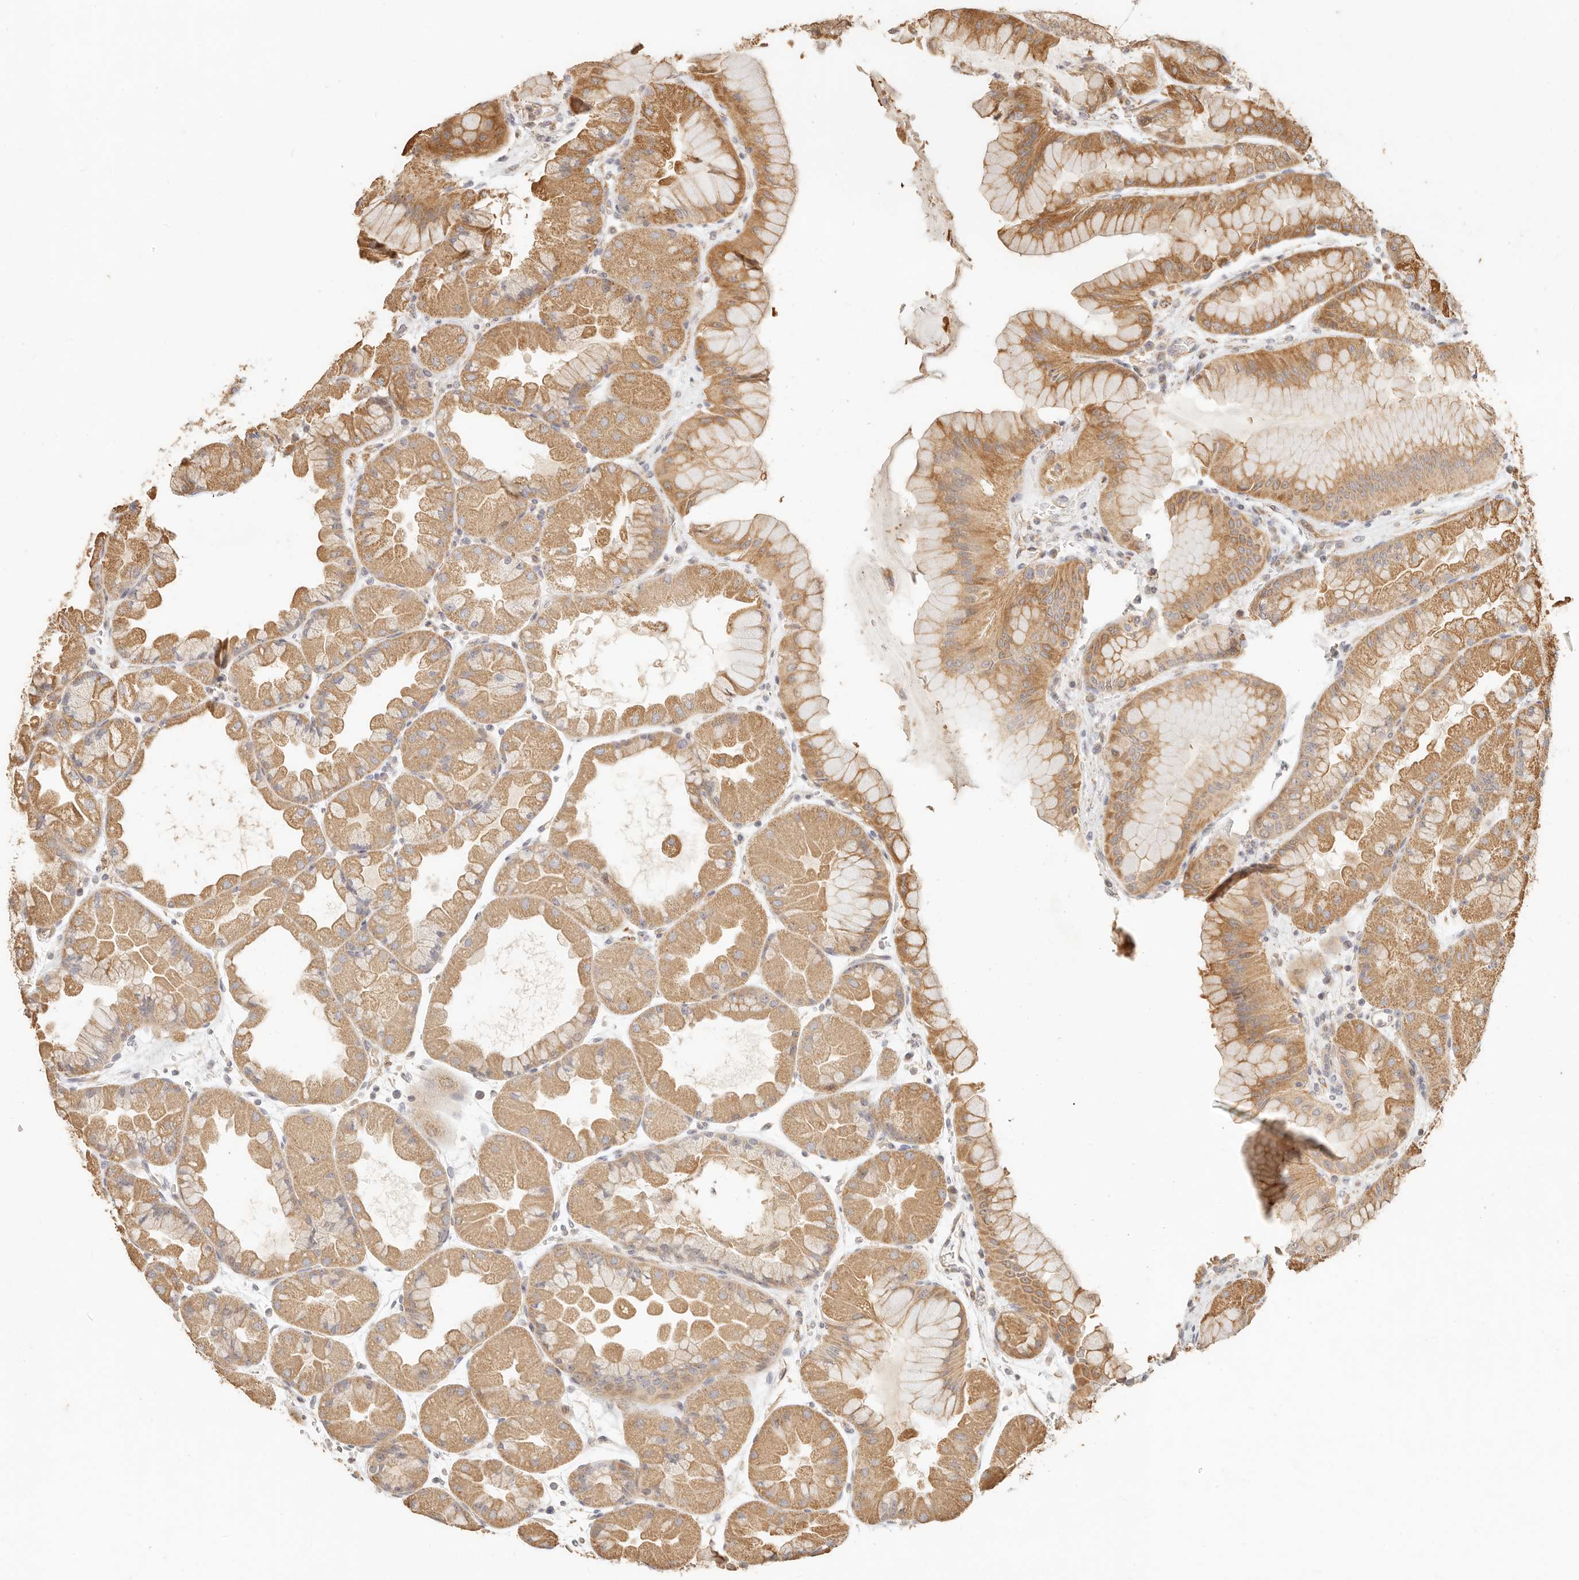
{"staining": {"intensity": "moderate", "quantity": ">75%", "location": "cytoplasmic/membranous"}, "tissue": "stomach", "cell_type": "Glandular cells", "image_type": "normal", "snomed": [{"axis": "morphology", "description": "Normal tissue, NOS"}, {"axis": "topography", "description": "Stomach, upper"}], "caption": "Immunohistochemical staining of unremarkable stomach demonstrates moderate cytoplasmic/membranous protein expression in about >75% of glandular cells.", "gene": "PTPN22", "patient": {"sex": "male", "age": 47}}